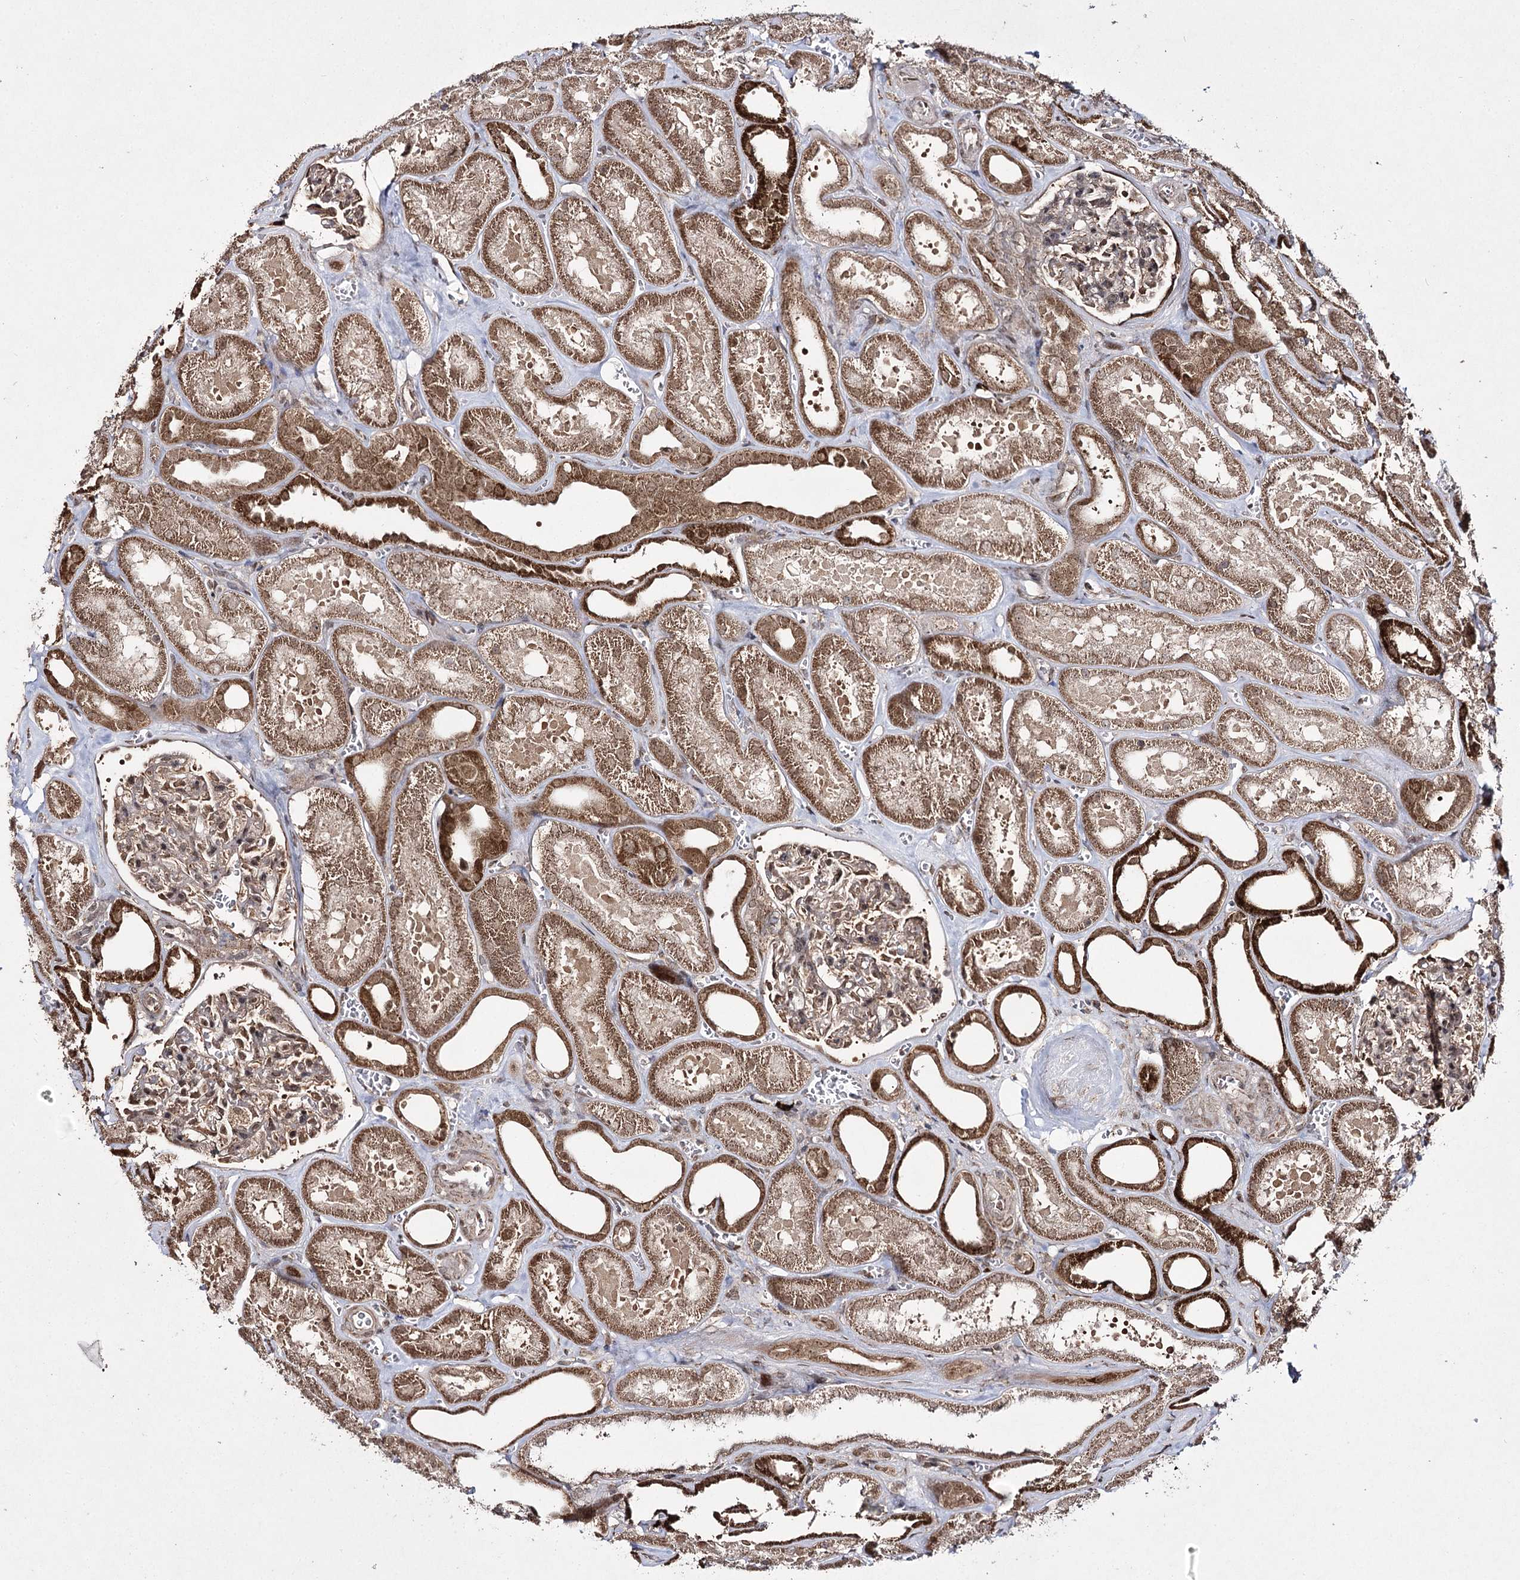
{"staining": {"intensity": "moderate", "quantity": ">75%", "location": "cytoplasmic/membranous,nuclear"}, "tissue": "kidney", "cell_type": "Cells in glomeruli", "image_type": "normal", "snomed": [{"axis": "morphology", "description": "Normal tissue, NOS"}, {"axis": "morphology", "description": "Adenocarcinoma, NOS"}, {"axis": "topography", "description": "Kidney"}], "caption": "The image reveals staining of unremarkable kidney, revealing moderate cytoplasmic/membranous,nuclear protein positivity (brown color) within cells in glomeruli. The staining is performed using DAB brown chromogen to label protein expression. The nuclei are counter-stained blue using hematoxylin.", "gene": "TRNT1", "patient": {"sex": "female", "age": 68}}